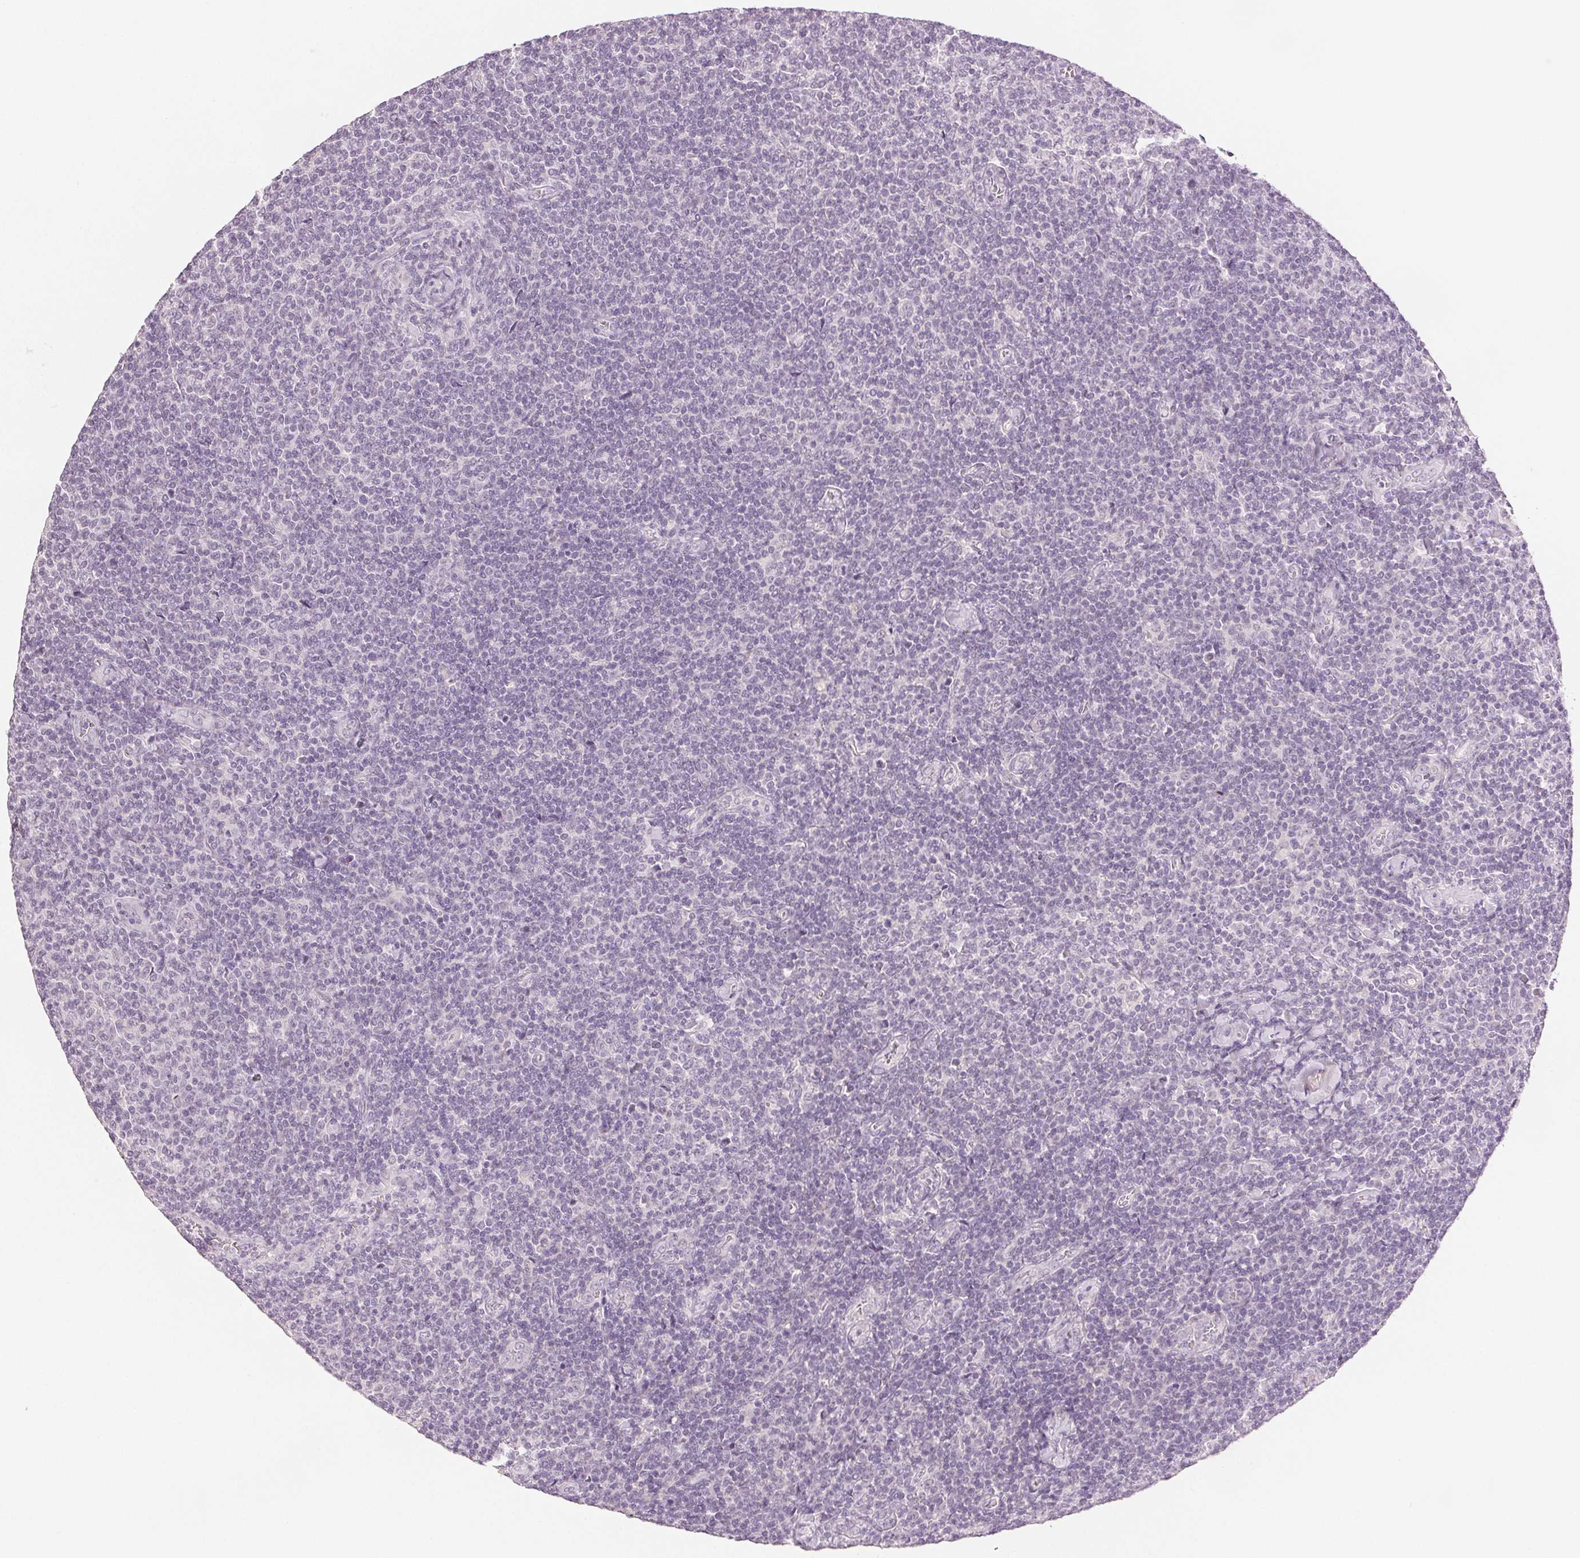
{"staining": {"intensity": "negative", "quantity": "none", "location": "none"}, "tissue": "lymphoma", "cell_type": "Tumor cells", "image_type": "cancer", "snomed": [{"axis": "morphology", "description": "Malignant lymphoma, non-Hodgkin's type, Low grade"}, {"axis": "topography", "description": "Lymph node"}], "caption": "There is no significant positivity in tumor cells of lymphoma.", "gene": "SCGN", "patient": {"sex": "male", "age": 52}}